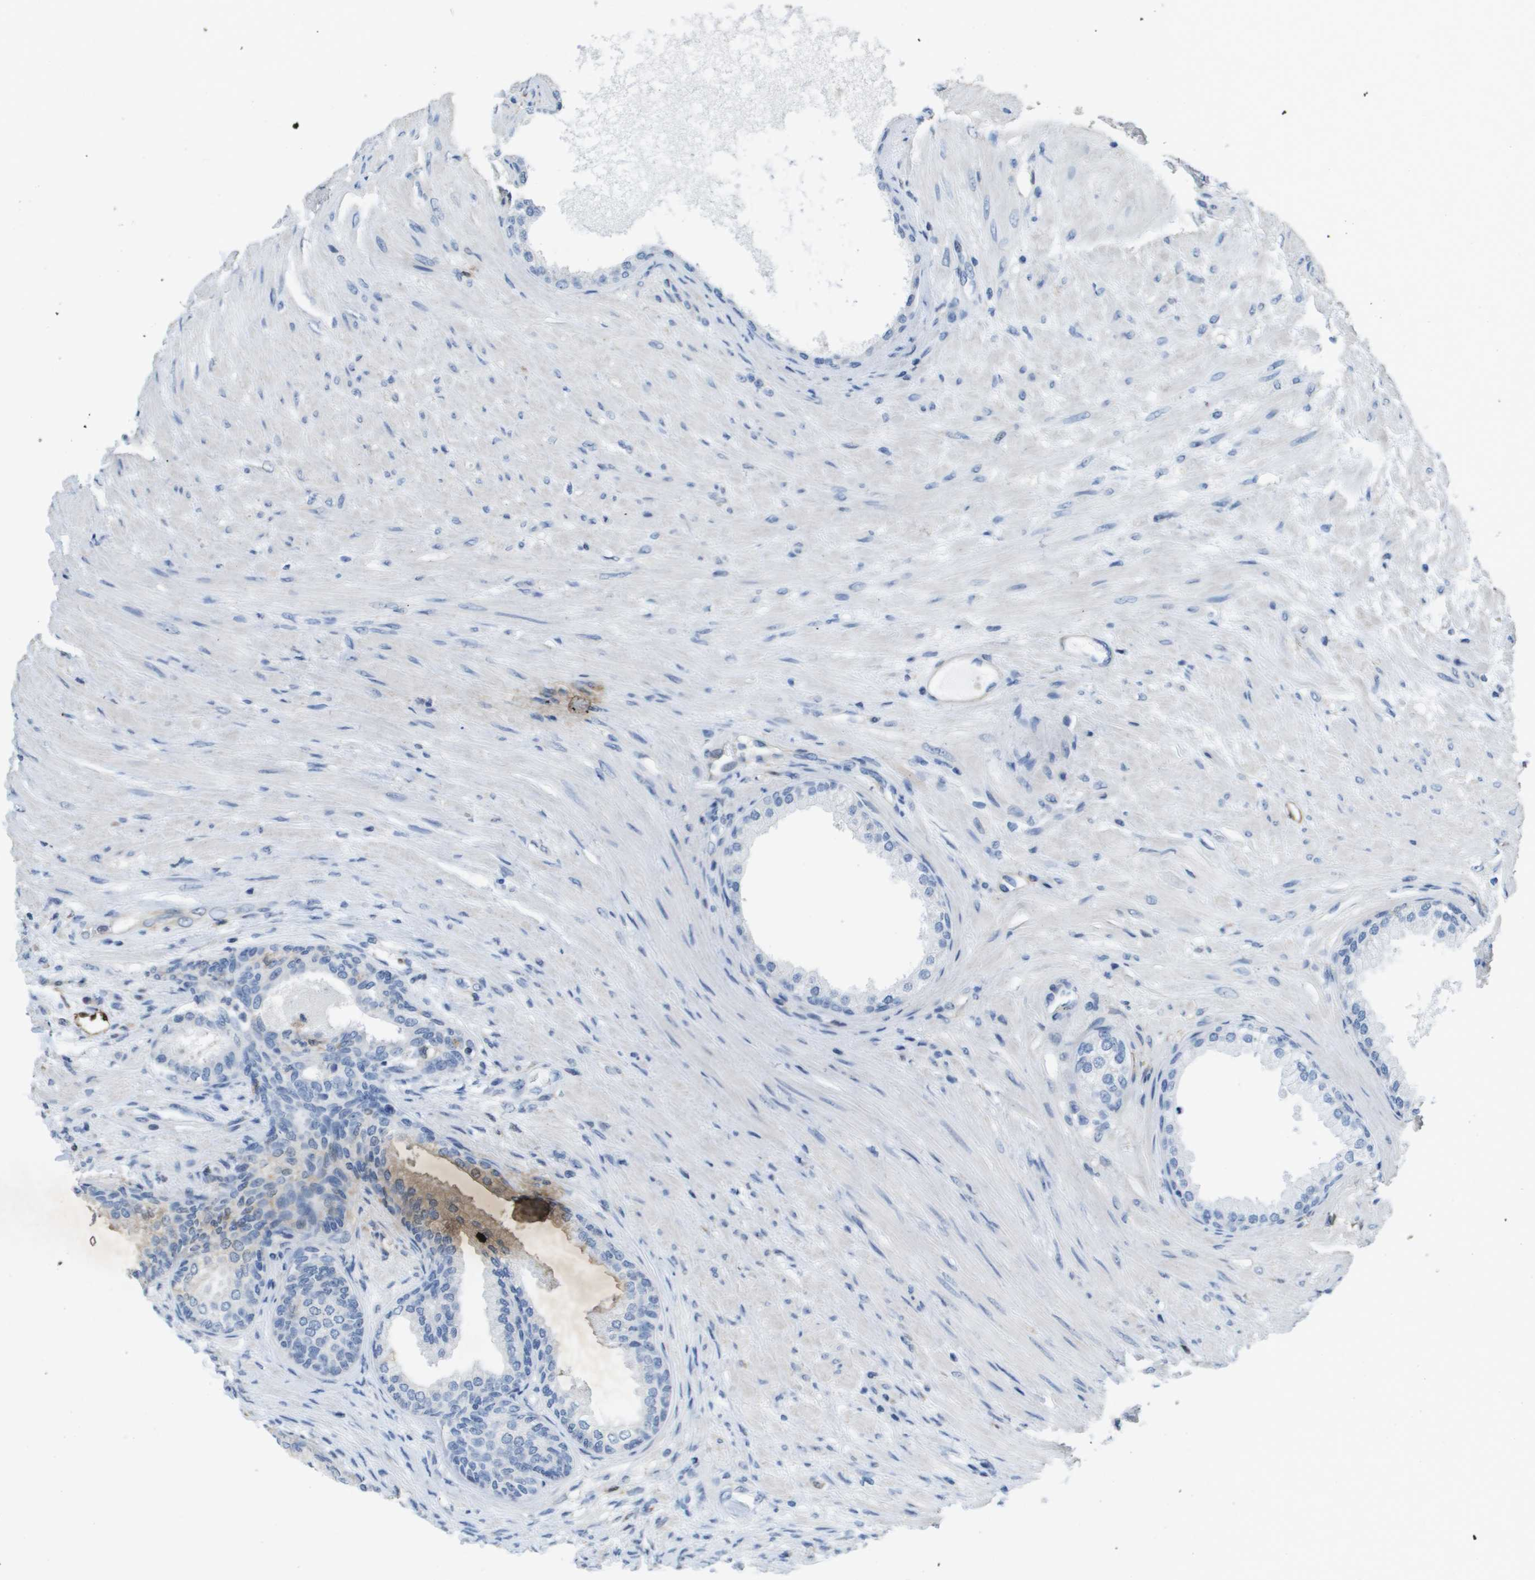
{"staining": {"intensity": "moderate", "quantity": "<25%", "location": "cytoplasmic/membranous"}, "tissue": "prostate", "cell_type": "Glandular cells", "image_type": "normal", "snomed": [{"axis": "morphology", "description": "Normal tissue, NOS"}, {"axis": "topography", "description": "Prostate"}], "caption": "Immunohistochemistry (DAB (3,3'-diaminobenzidine)) staining of normal human prostate demonstrates moderate cytoplasmic/membranous protein expression in approximately <25% of glandular cells. Using DAB (3,3'-diaminobenzidine) (brown) and hematoxylin (blue) stains, captured at high magnification using brightfield microscopy.", "gene": "FABP5", "patient": {"sex": "male", "age": 76}}